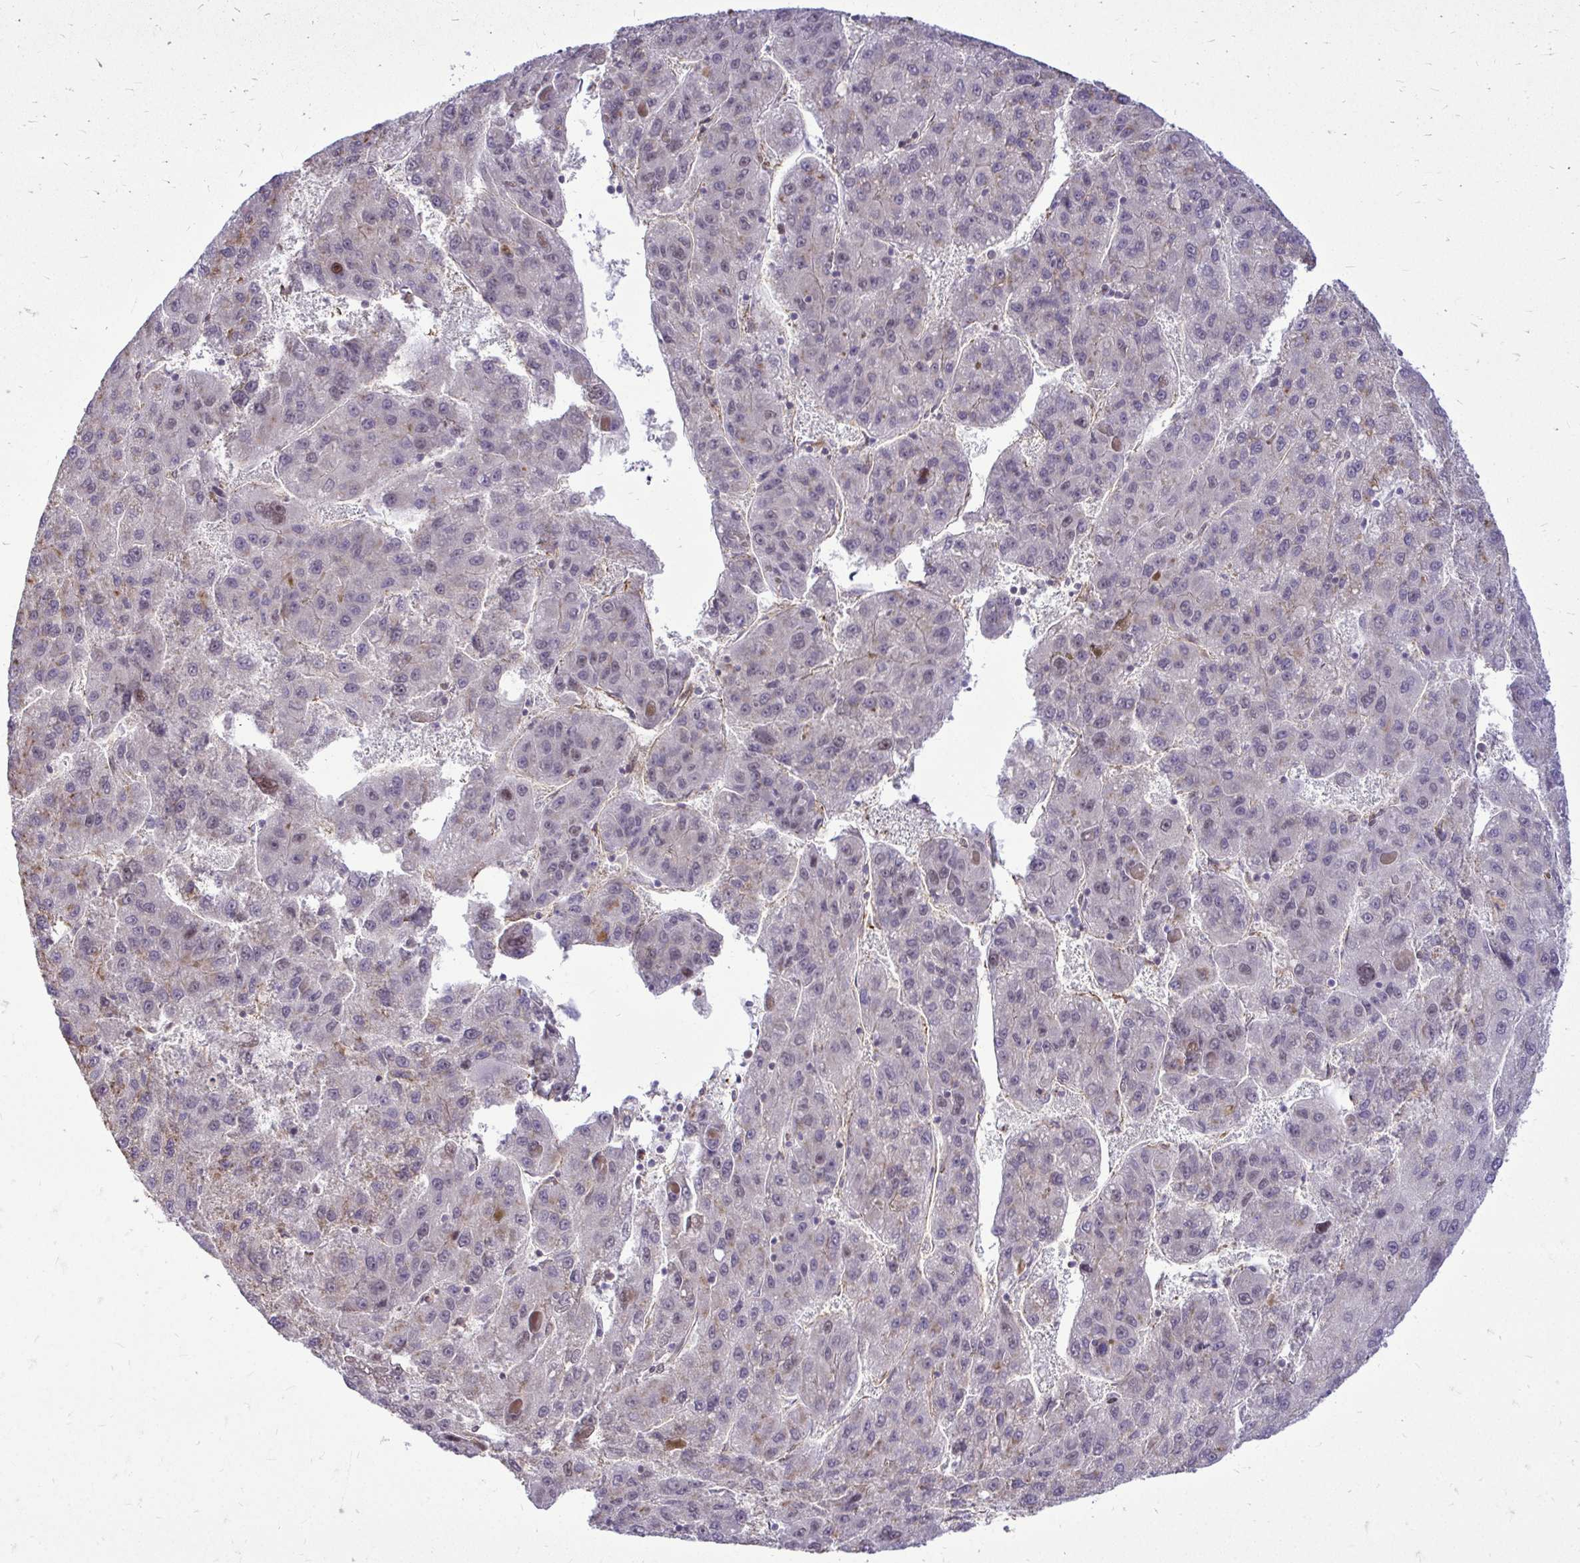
{"staining": {"intensity": "negative", "quantity": "none", "location": "none"}, "tissue": "liver cancer", "cell_type": "Tumor cells", "image_type": "cancer", "snomed": [{"axis": "morphology", "description": "Carcinoma, Hepatocellular, NOS"}, {"axis": "topography", "description": "Liver"}], "caption": "High power microscopy histopathology image of an immunohistochemistry (IHC) histopathology image of hepatocellular carcinoma (liver), revealing no significant expression in tumor cells.", "gene": "TRIP6", "patient": {"sex": "female", "age": 82}}